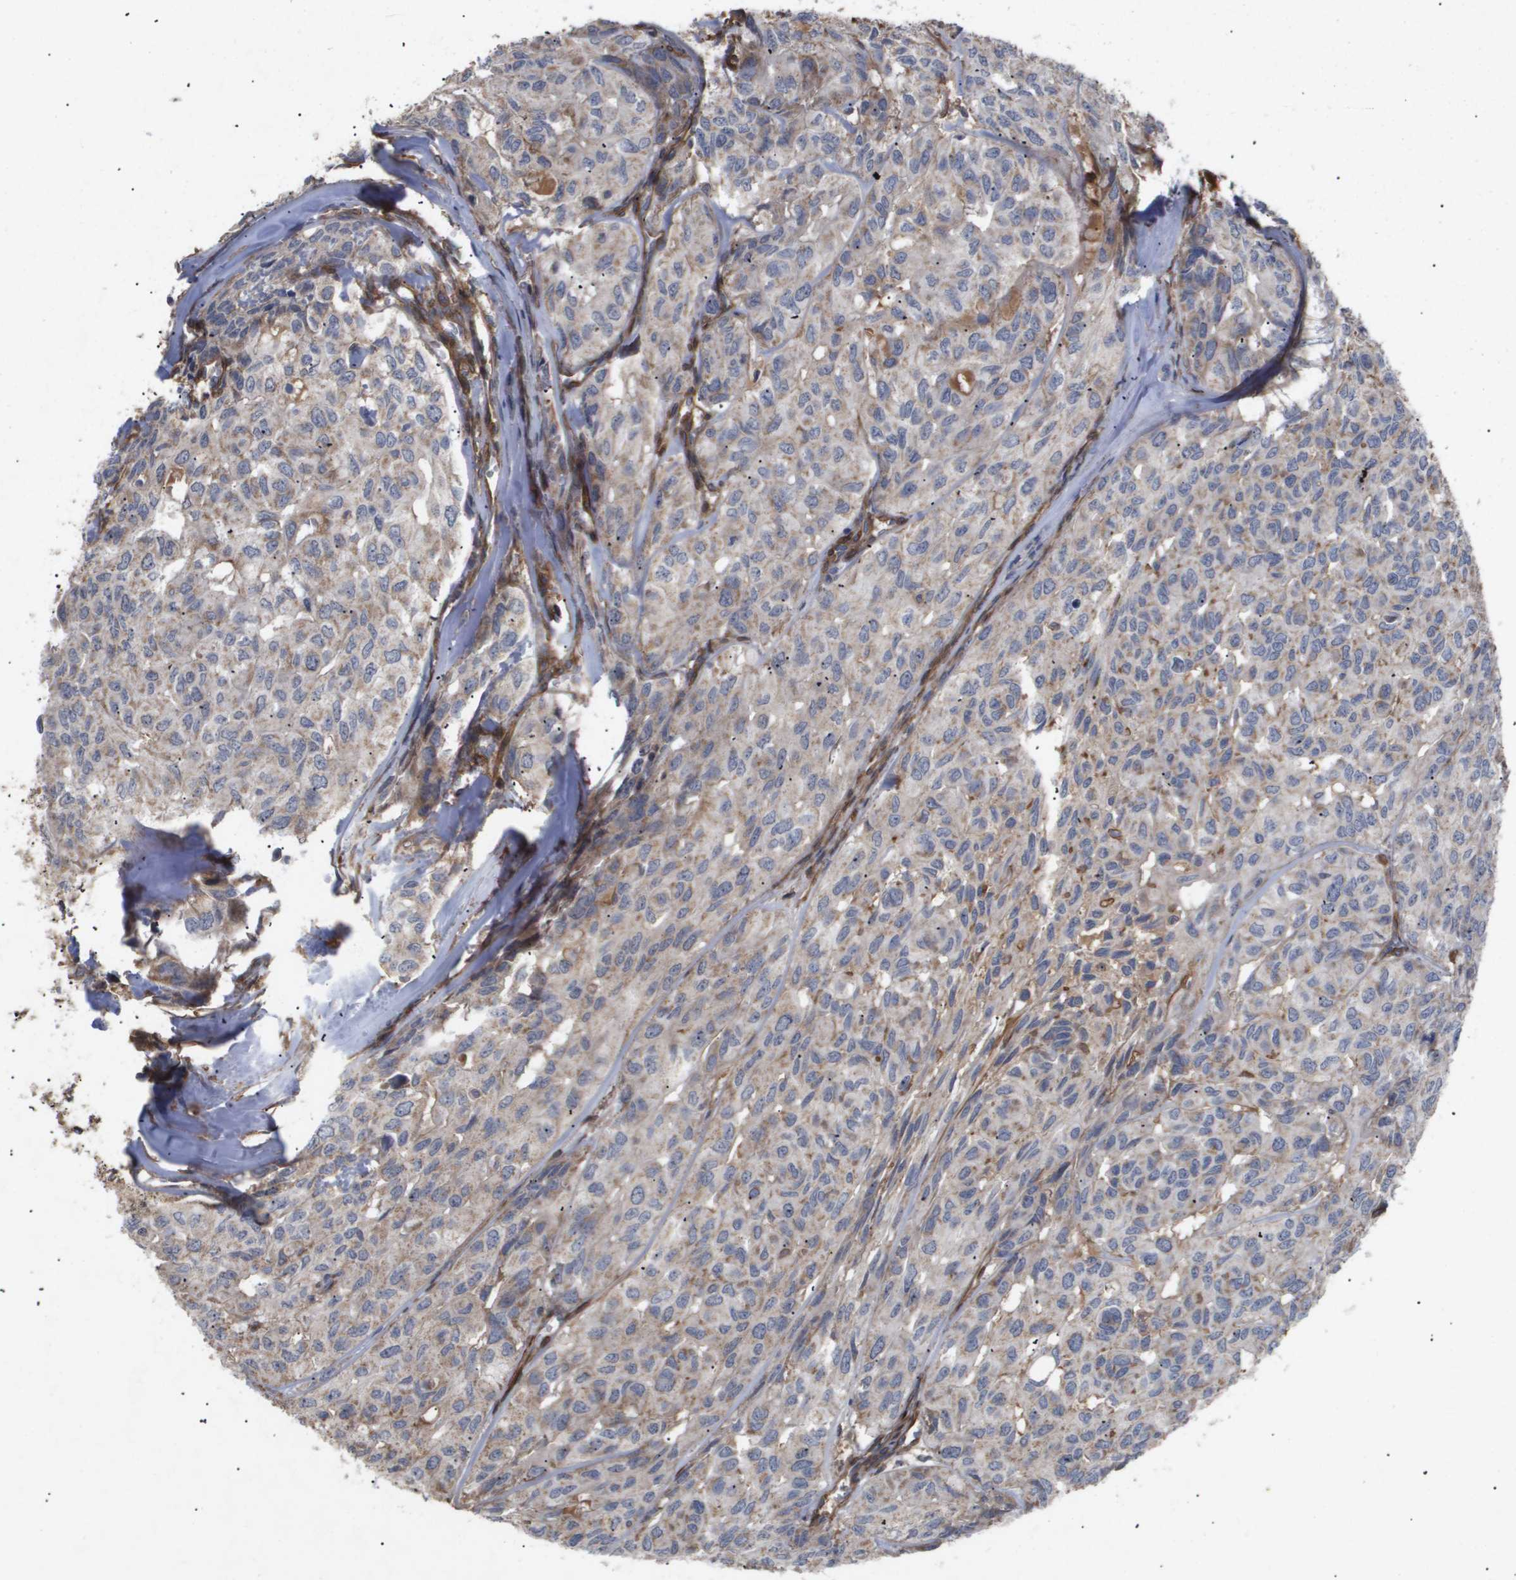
{"staining": {"intensity": "weak", "quantity": "<25%", "location": "cytoplasmic/membranous"}, "tissue": "head and neck cancer", "cell_type": "Tumor cells", "image_type": "cancer", "snomed": [{"axis": "morphology", "description": "Adenocarcinoma, NOS"}, {"axis": "topography", "description": "Salivary gland, NOS"}, {"axis": "topography", "description": "Head-Neck"}], "caption": "Histopathology image shows no protein expression in tumor cells of head and neck cancer (adenocarcinoma) tissue. (DAB immunohistochemistry (IHC) visualized using brightfield microscopy, high magnification).", "gene": "TNS1", "patient": {"sex": "female", "age": 76}}